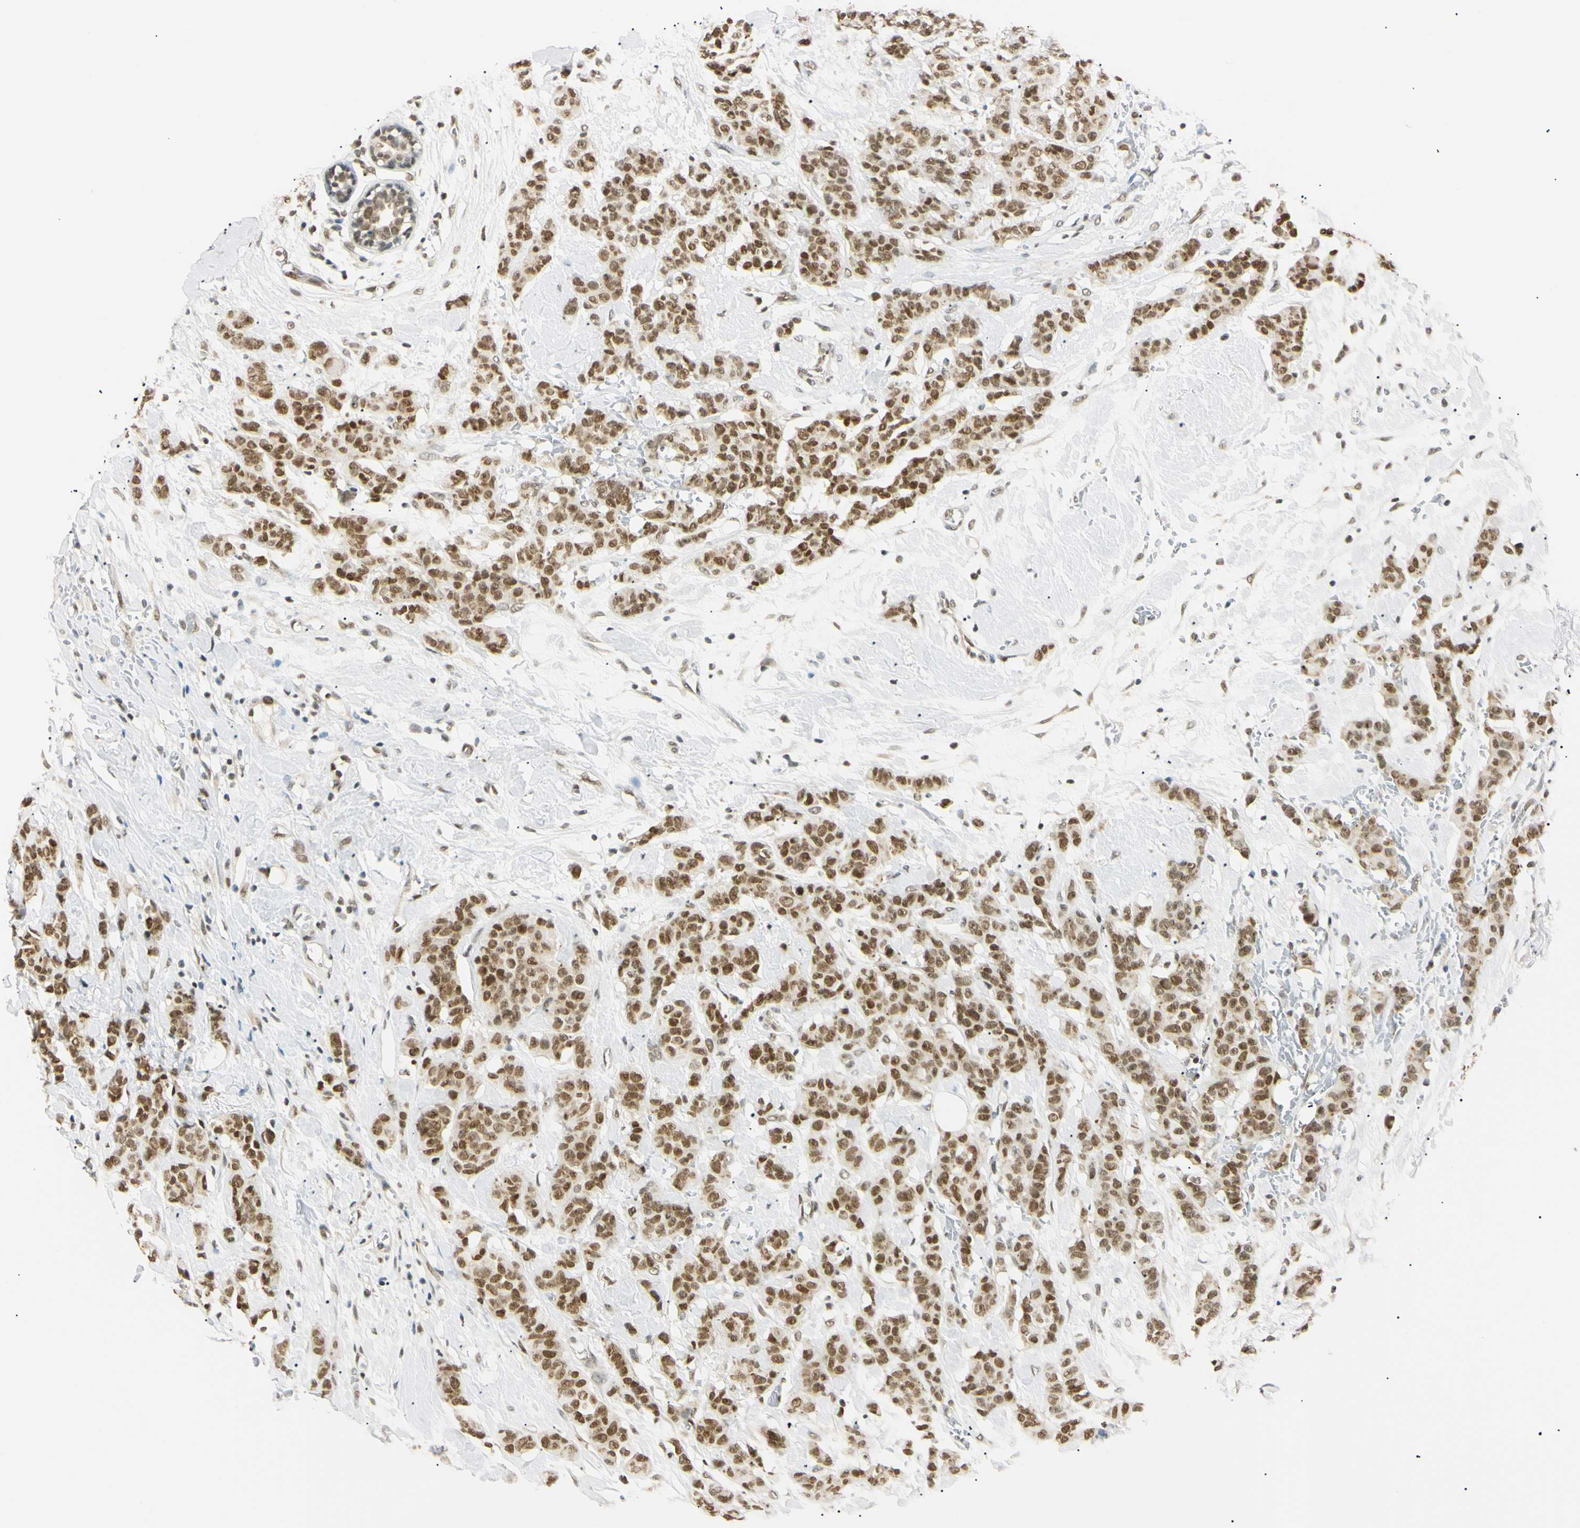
{"staining": {"intensity": "moderate", "quantity": ">75%", "location": "nuclear"}, "tissue": "breast cancer", "cell_type": "Tumor cells", "image_type": "cancer", "snomed": [{"axis": "morphology", "description": "Normal tissue, NOS"}, {"axis": "morphology", "description": "Duct carcinoma"}, {"axis": "topography", "description": "Breast"}], "caption": "Immunohistochemistry (IHC) of human breast cancer (infiltrating ductal carcinoma) reveals medium levels of moderate nuclear positivity in approximately >75% of tumor cells.", "gene": "SMARCA5", "patient": {"sex": "female", "age": 40}}